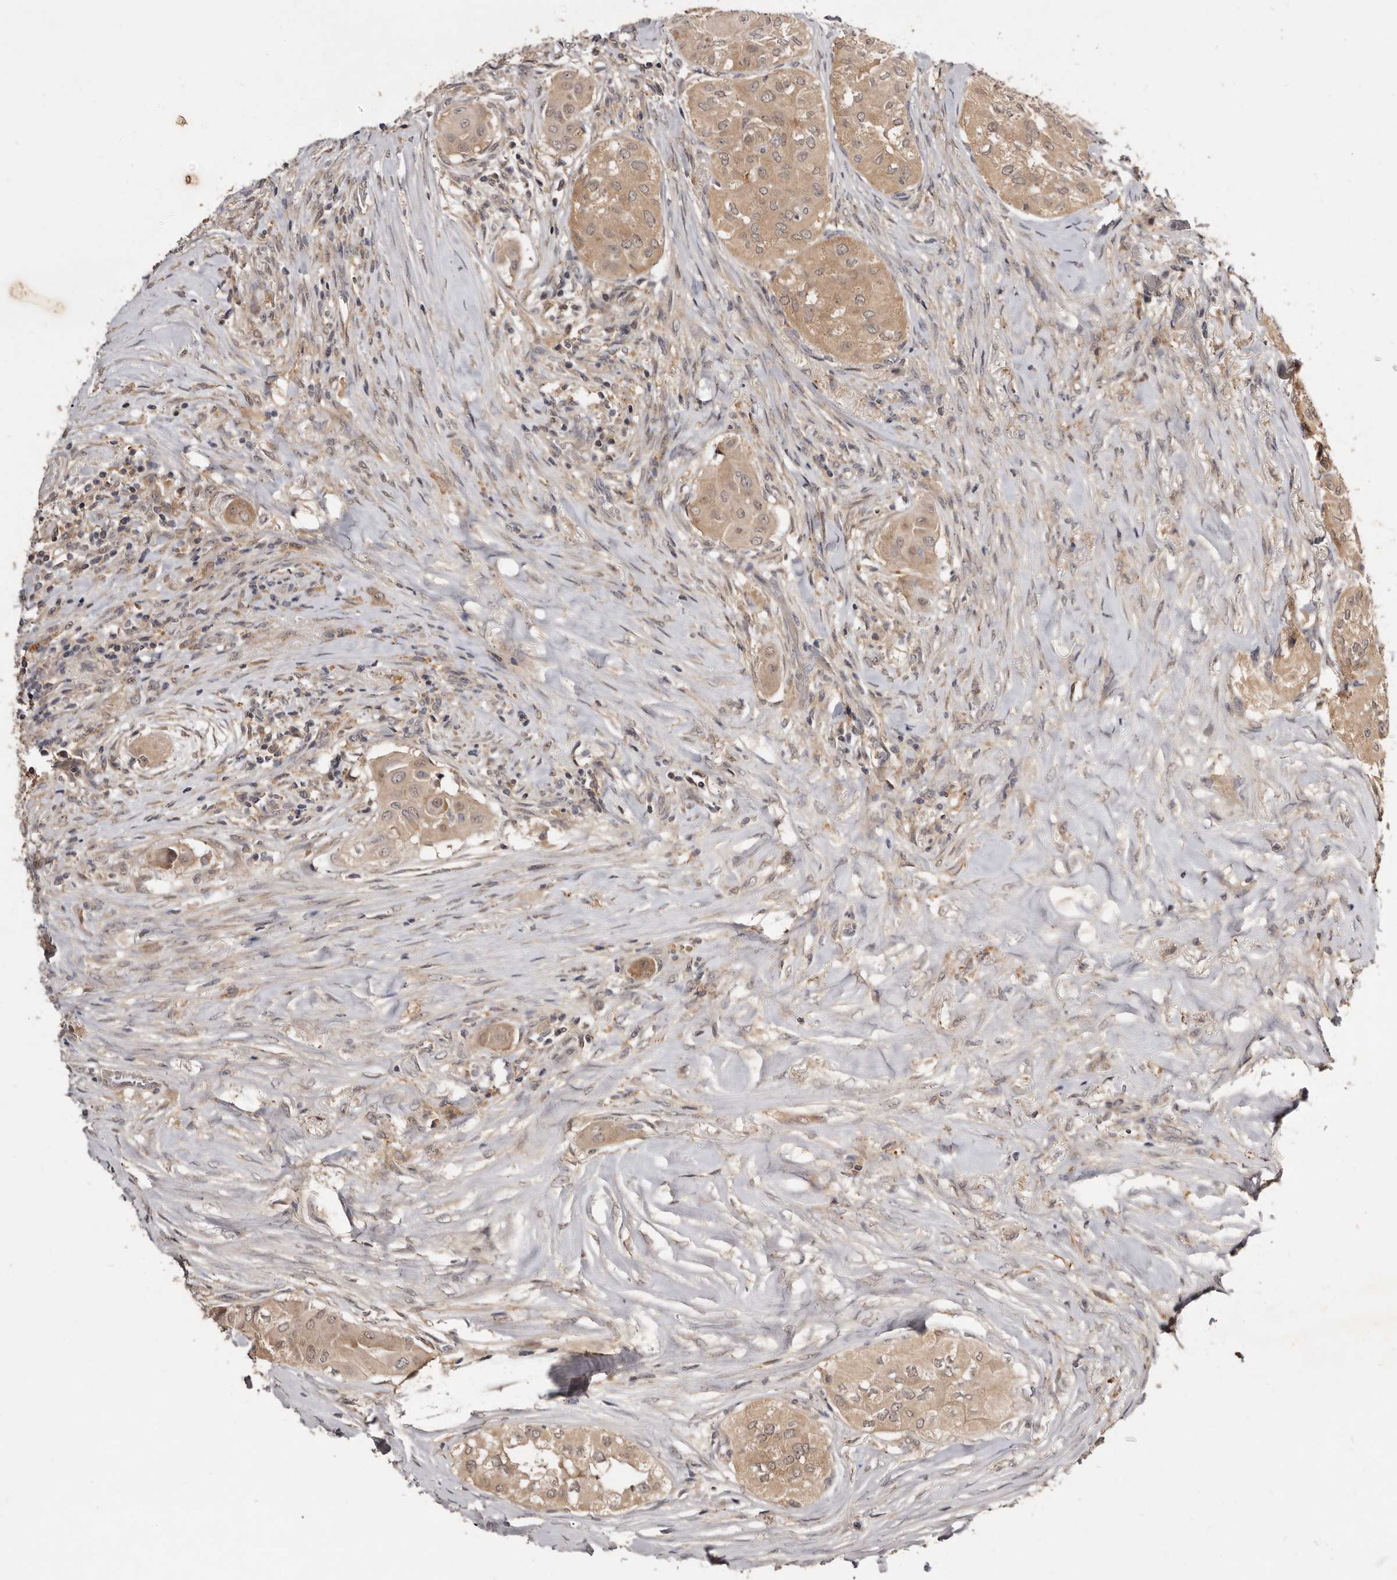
{"staining": {"intensity": "moderate", "quantity": ">75%", "location": "cytoplasmic/membranous"}, "tissue": "thyroid cancer", "cell_type": "Tumor cells", "image_type": "cancer", "snomed": [{"axis": "morphology", "description": "Papillary adenocarcinoma, NOS"}, {"axis": "topography", "description": "Thyroid gland"}], "caption": "Human papillary adenocarcinoma (thyroid) stained for a protein (brown) reveals moderate cytoplasmic/membranous positive staining in about >75% of tumor cells.", "gene": "INAVA", "patient": {"sex": "female", "age": 59}}